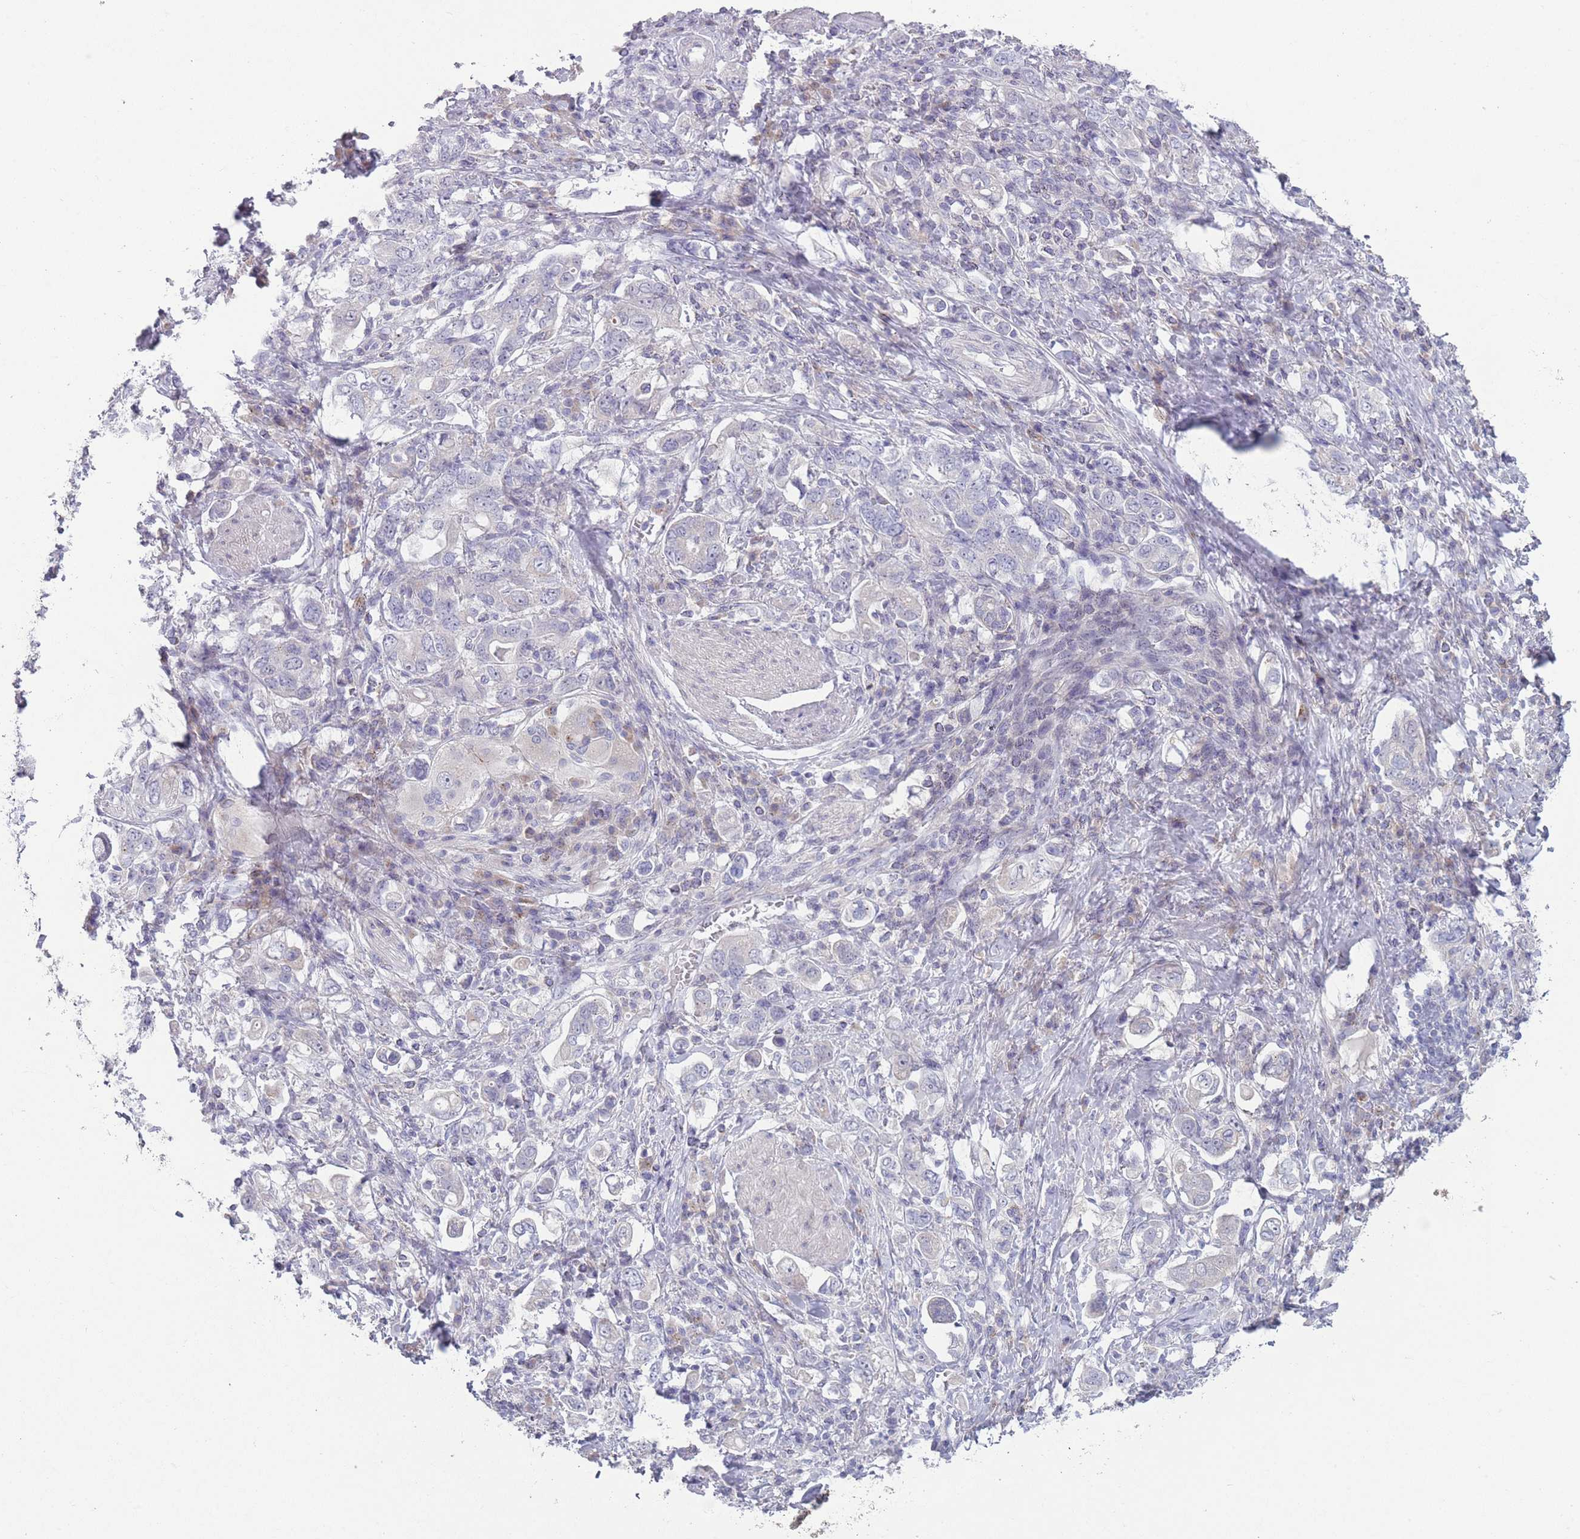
{"staining": {"intensity": "negative", "quantity": "none", "location": "none"}, "tissue": "stomach cancer", "cell_type": "Tumor cells", "image_type": "cancer", "snomed": [{"axis": "morphology", "description": "Adenocarcinoma, NOS"}, {"axis": "topography", "description": "Stomach, upper"}, {"axis": "topography", "description": "Stomach"}], "caption": "DAB immunohistochemical staining of human stomach cancer (adenocarcinoma) exhibits no significant staining in tumor cells.", "gene": "PAIP2B", "patient": {"sex": "male", "age": 62}}